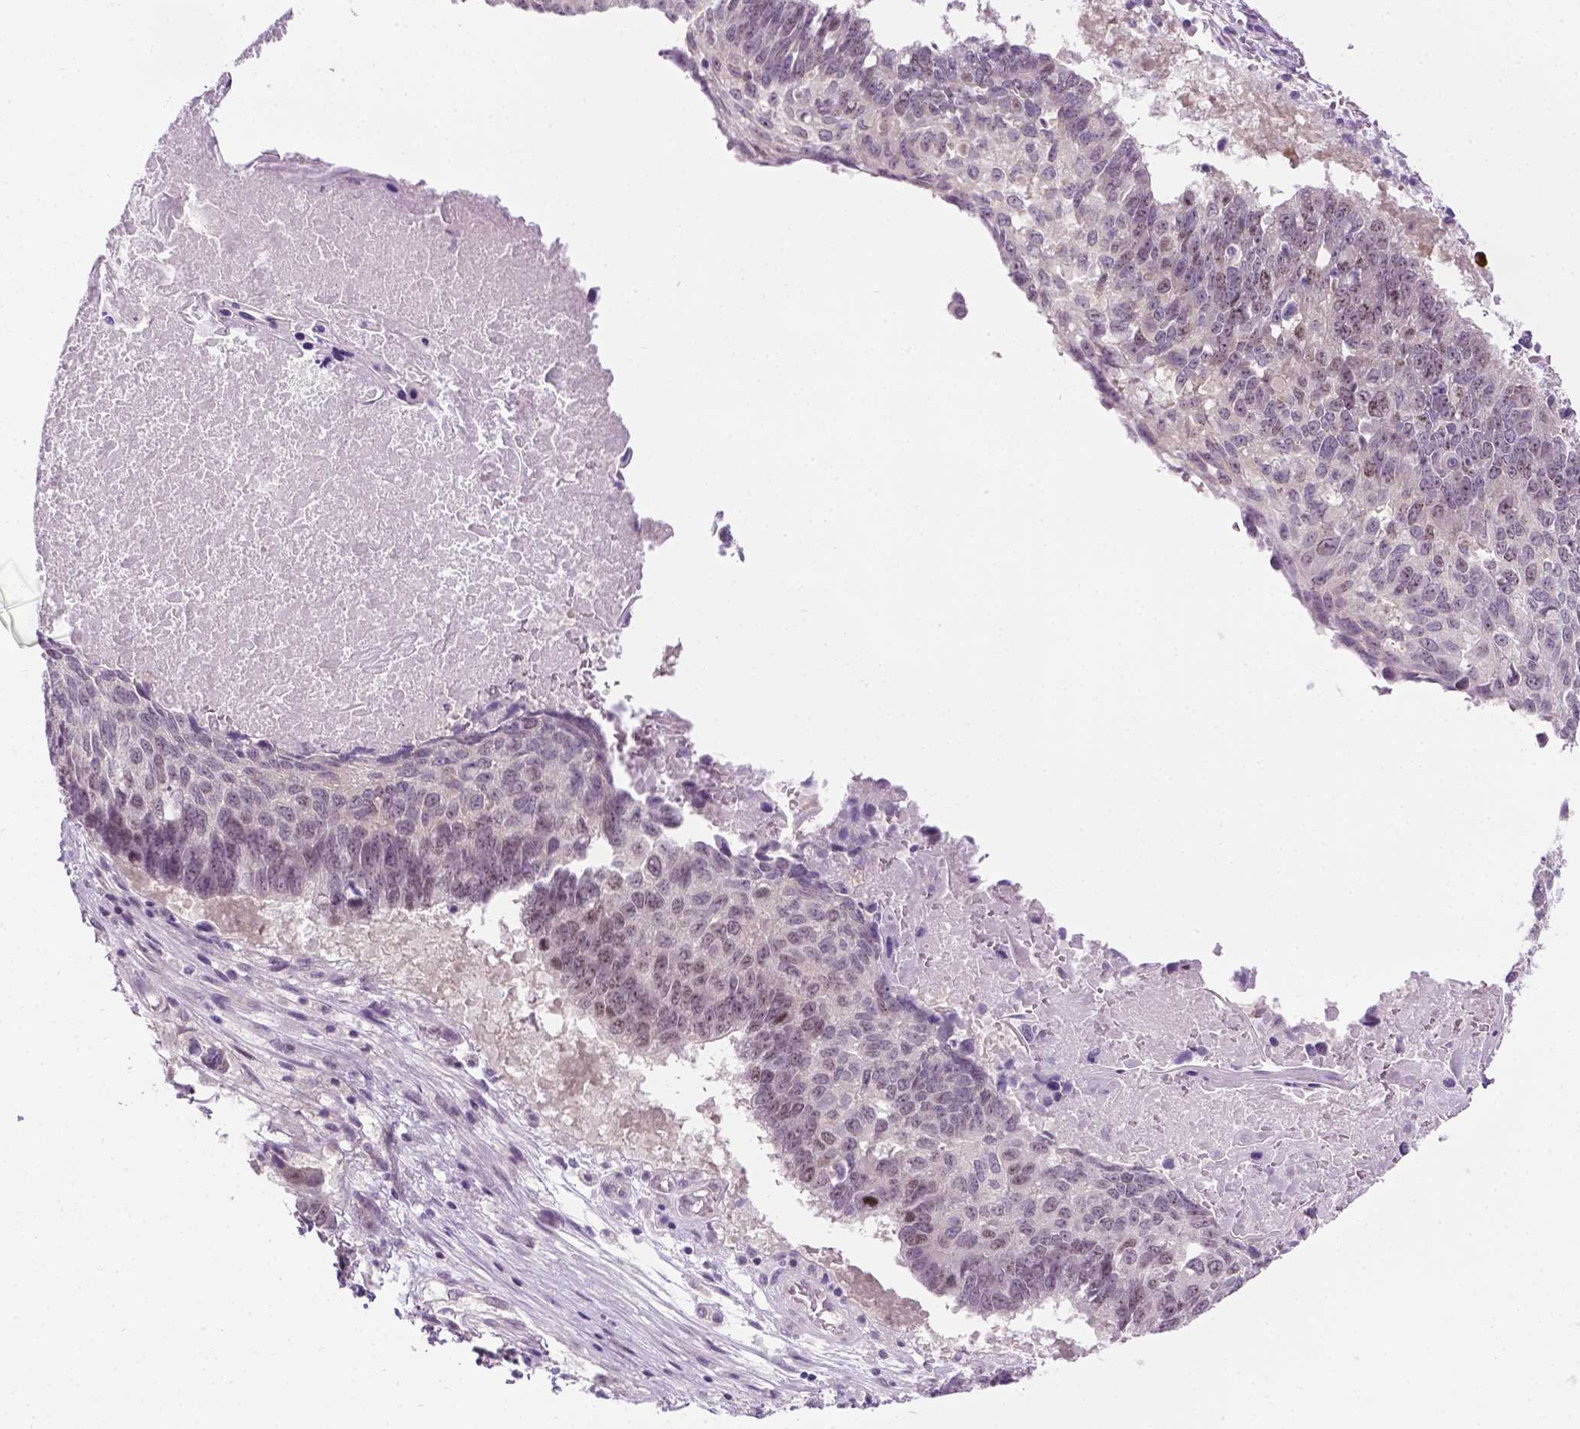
{"staining": {"intensity": "weak", "quantity": "<25%", "location": "nuclear"}, "tissue": "lung cancer", "cell_type": "Tumor cells", "image_type": "cancer", "snomed": [{"axis": "morphology", "description": "Squamous cell carcinoma, NOS"}, {"axis": "topography", "description": "Lung"}], "caption": "This image is of lung cancer (squamous cell carcinoma) stained with IHC to label a protein in brown with the nuclei are counter-stained blue. There is no staining in tumor cells.", "gene": "DENND4A", "patient": {"sex": "male", "age": 73}}